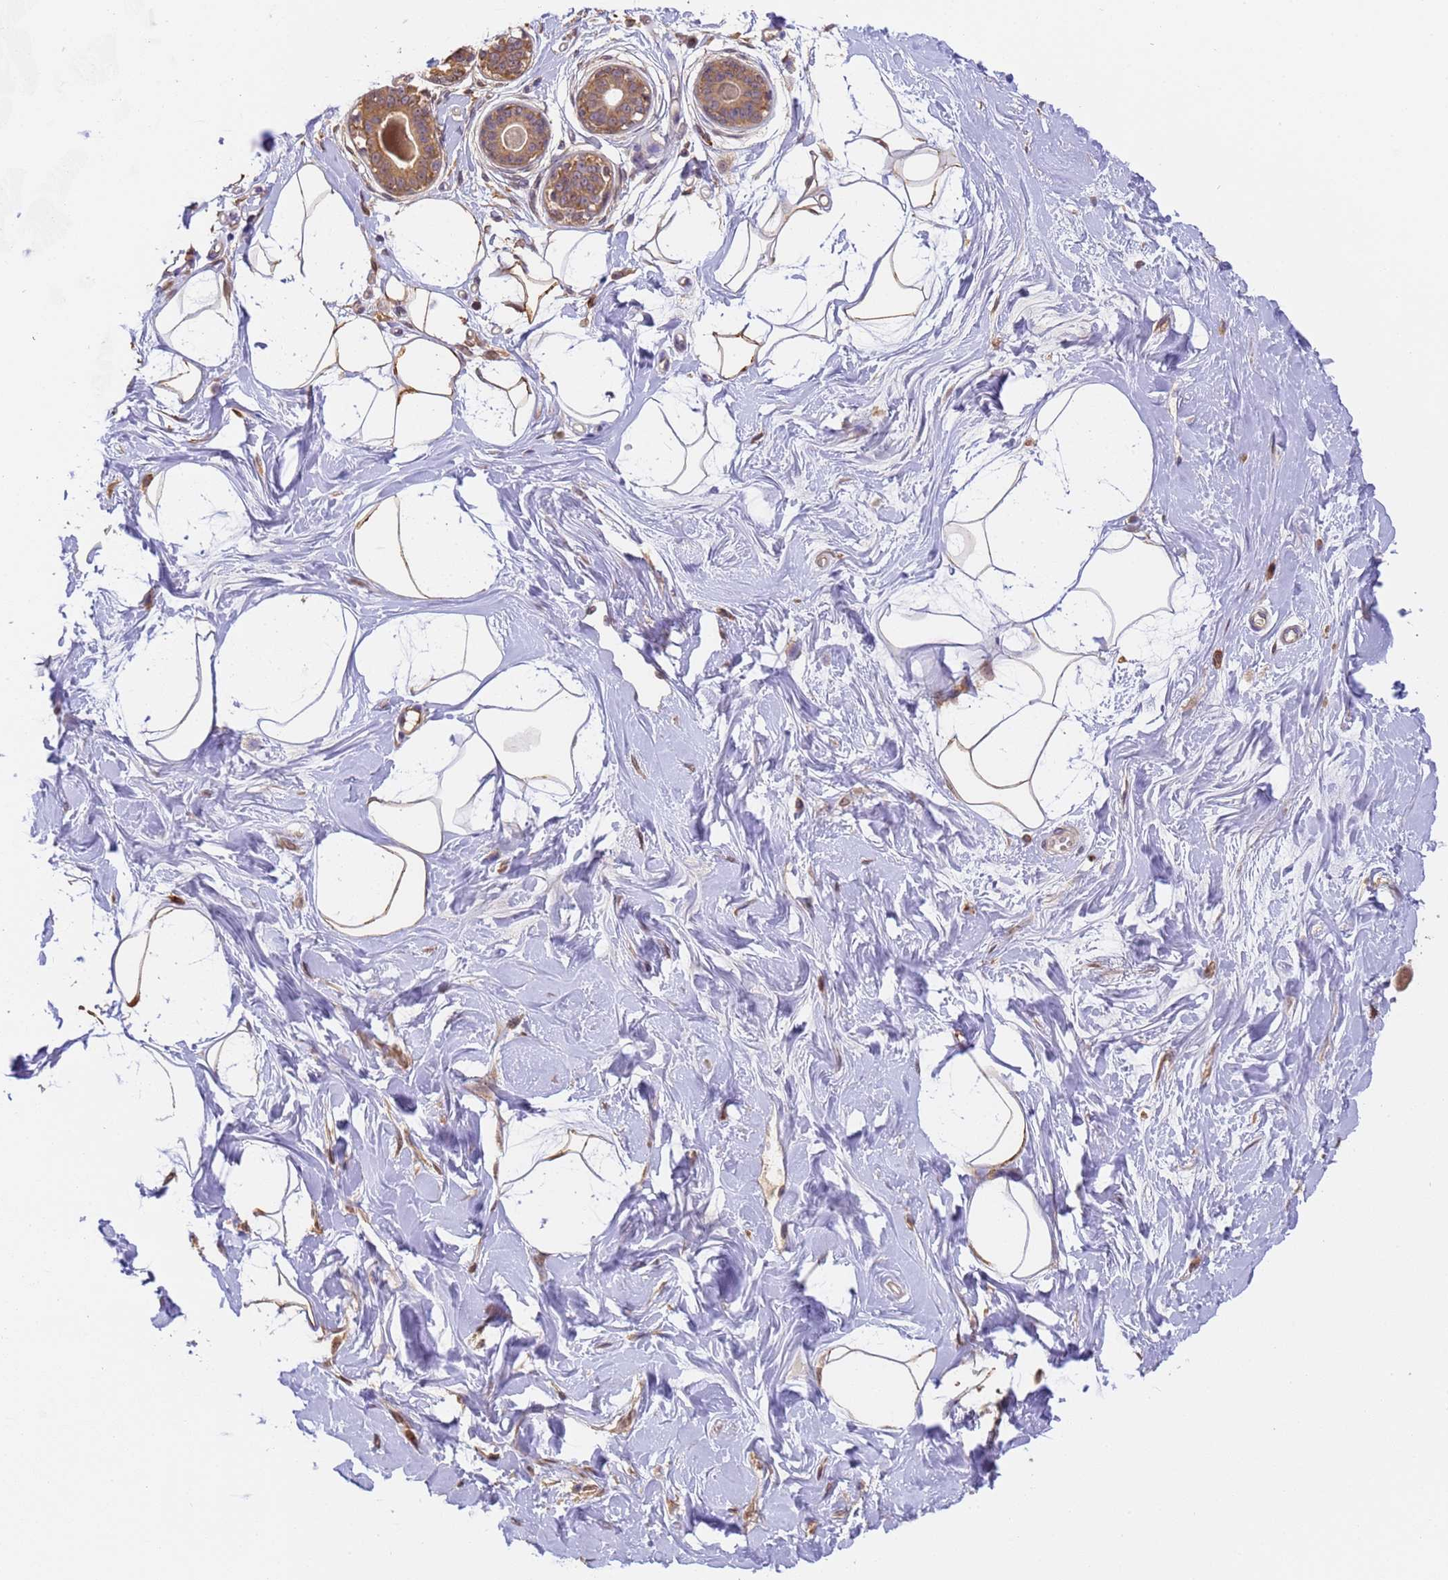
{"staining": {"intensity": "negative", "quantity": "none", "location": "none"}, "tissue": "breast", "cell_type": "Adipocytes", "image_type": "normal", "snomed": [{"axis": "morphology", "description": "Normal tissue, NOS"}, {"axis": "topography", "description": "Breast"}], "caption": "The micrograph exhibits no significant staining in adipocytes of breast. Nuclei are stained in blue.", "gene": "M6PR", "patient": {"sex": "female", "age": 45}}